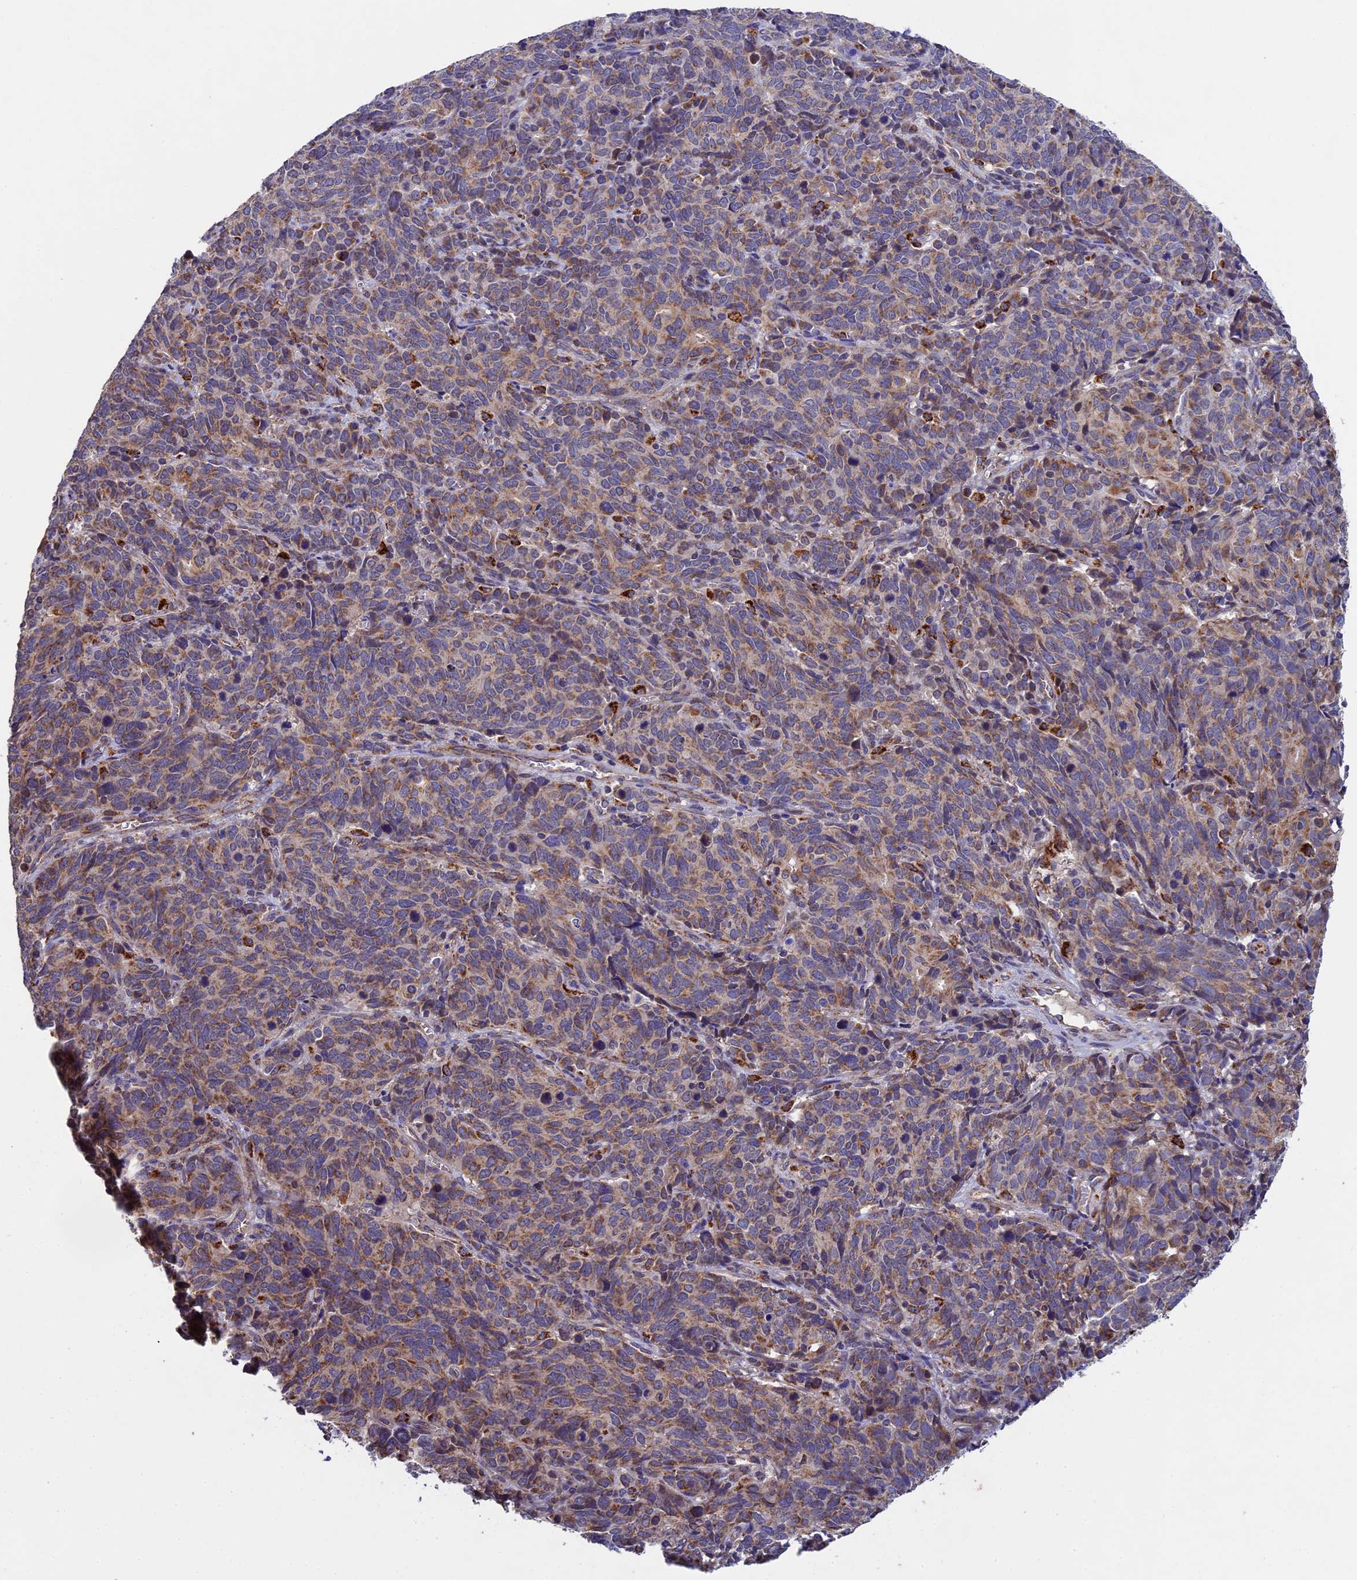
{"staining": {"intensity": "moderate", "quantity": "<25%", "location": "cytoplasmic/membranous"}, "tissue": "cervical cancer", "cell_type": "Tumor cells", "image_type": "cancer", "snomed": [{"axis": "morphology", "description": "Squamous cell carcinoma, NOS"}, {"axis": "topography", "description": "Cervix"}], "caption": "This micrograph shows immunohistochemistry (IHC) staining of human squamous cell carcinoma (cervical), with low moderate cytoplasmic/membranous expression in about <25% of tumor cells.", "gene": "RNF17", "patient": {"sex": "female", "age": 60}}